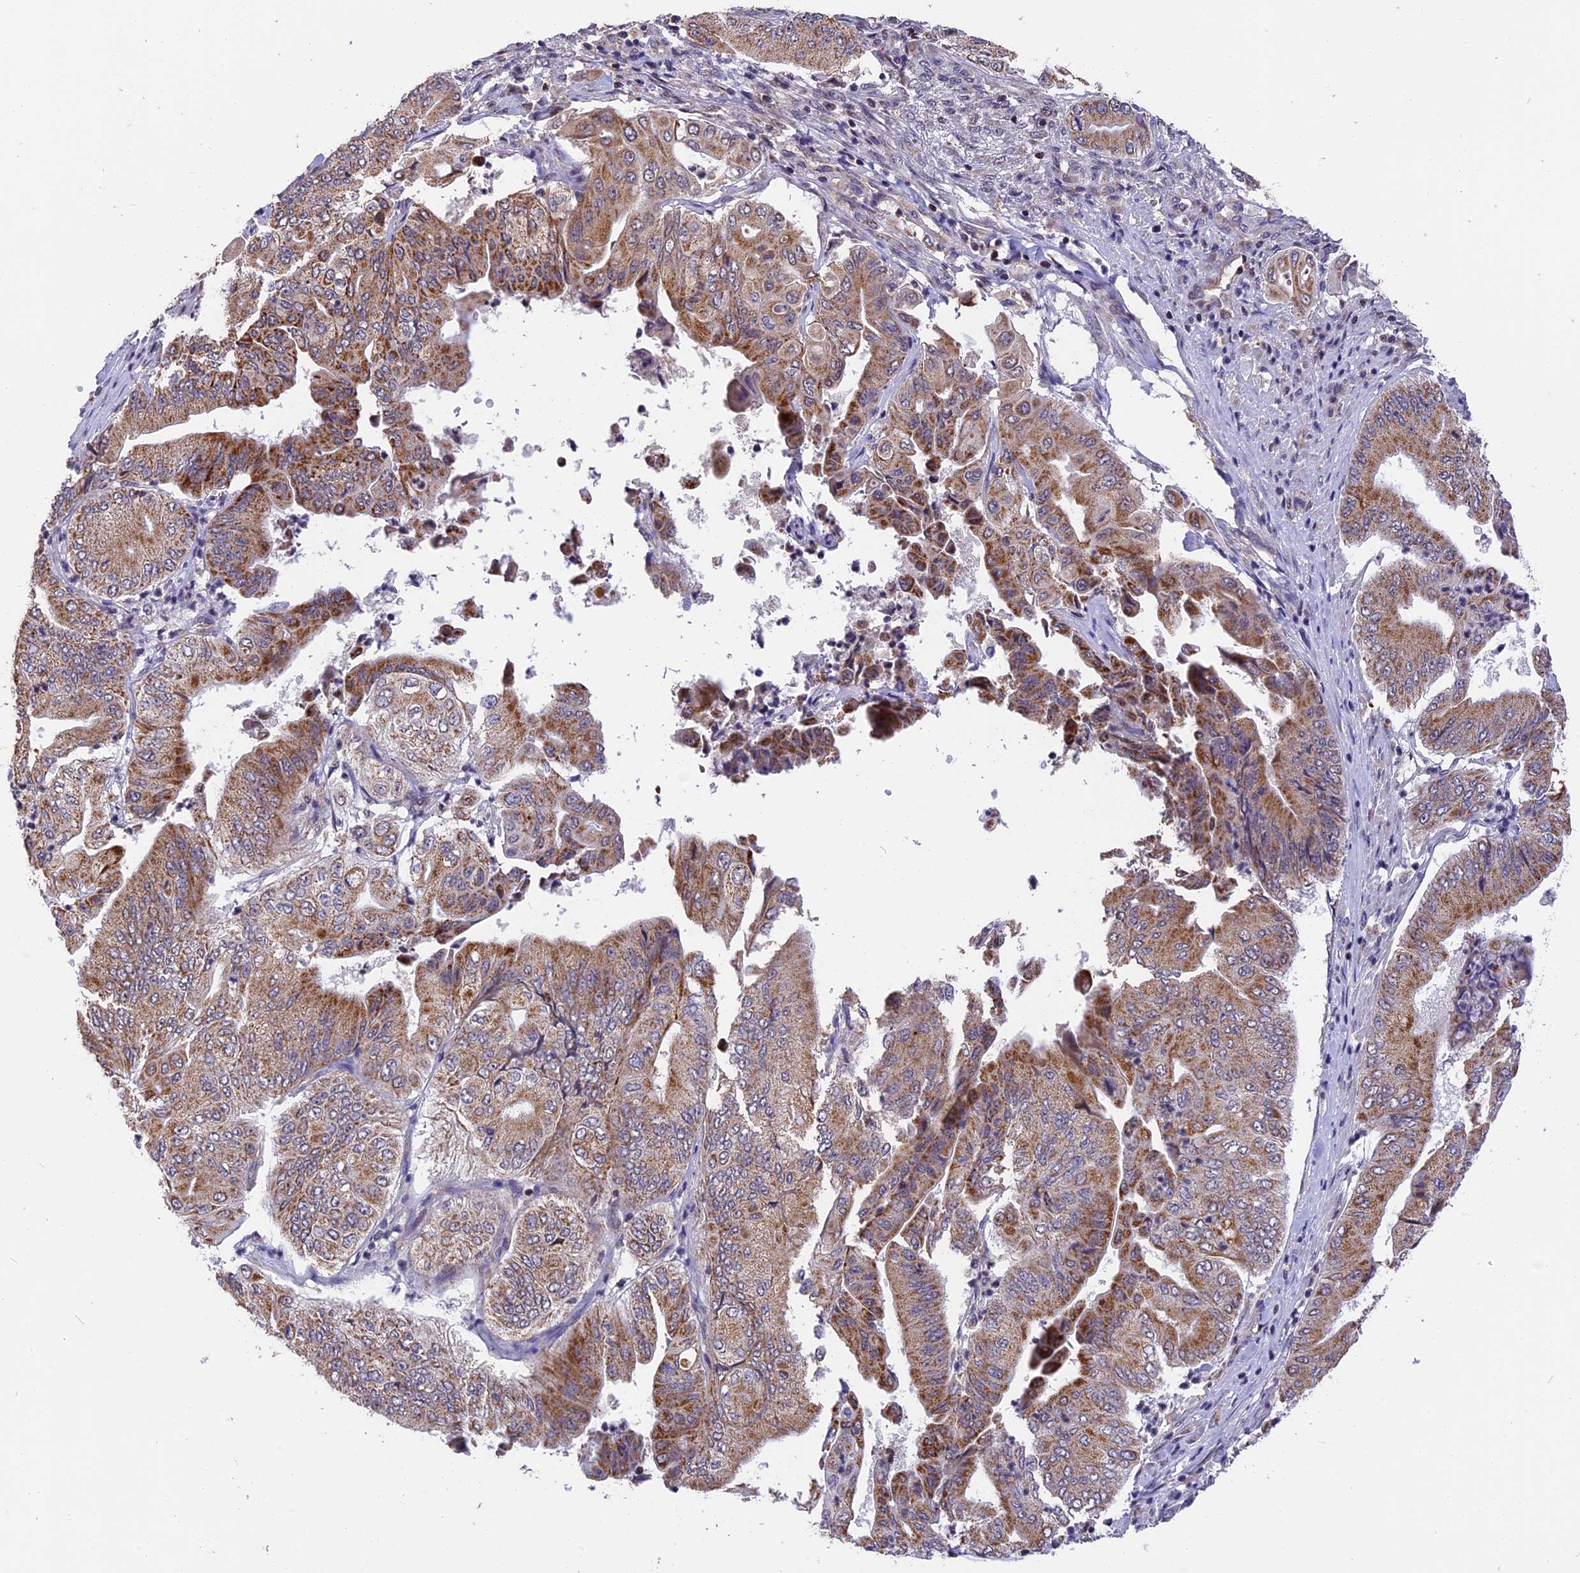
{"staining": {"intensity": "moderate", "quantity": ">75%", "location": "cytoplasmic/membranous"}, "tissue": "pancreatic cancer", "cell_type": "Tumor cells", "image_type": "cancer", "snomed": [{"axis": "morphology", "description": "Adenocarcinoma, NOS"}, {"axis": "topography", "description": "Pancreas"}], "caption": "Moderate cytoplasmic/membranous positivity is seen in about >75% of tumor cells in pancreatic cancer.", "gene": "RERGL", "patient": {"sex": "female", "age": 77}}